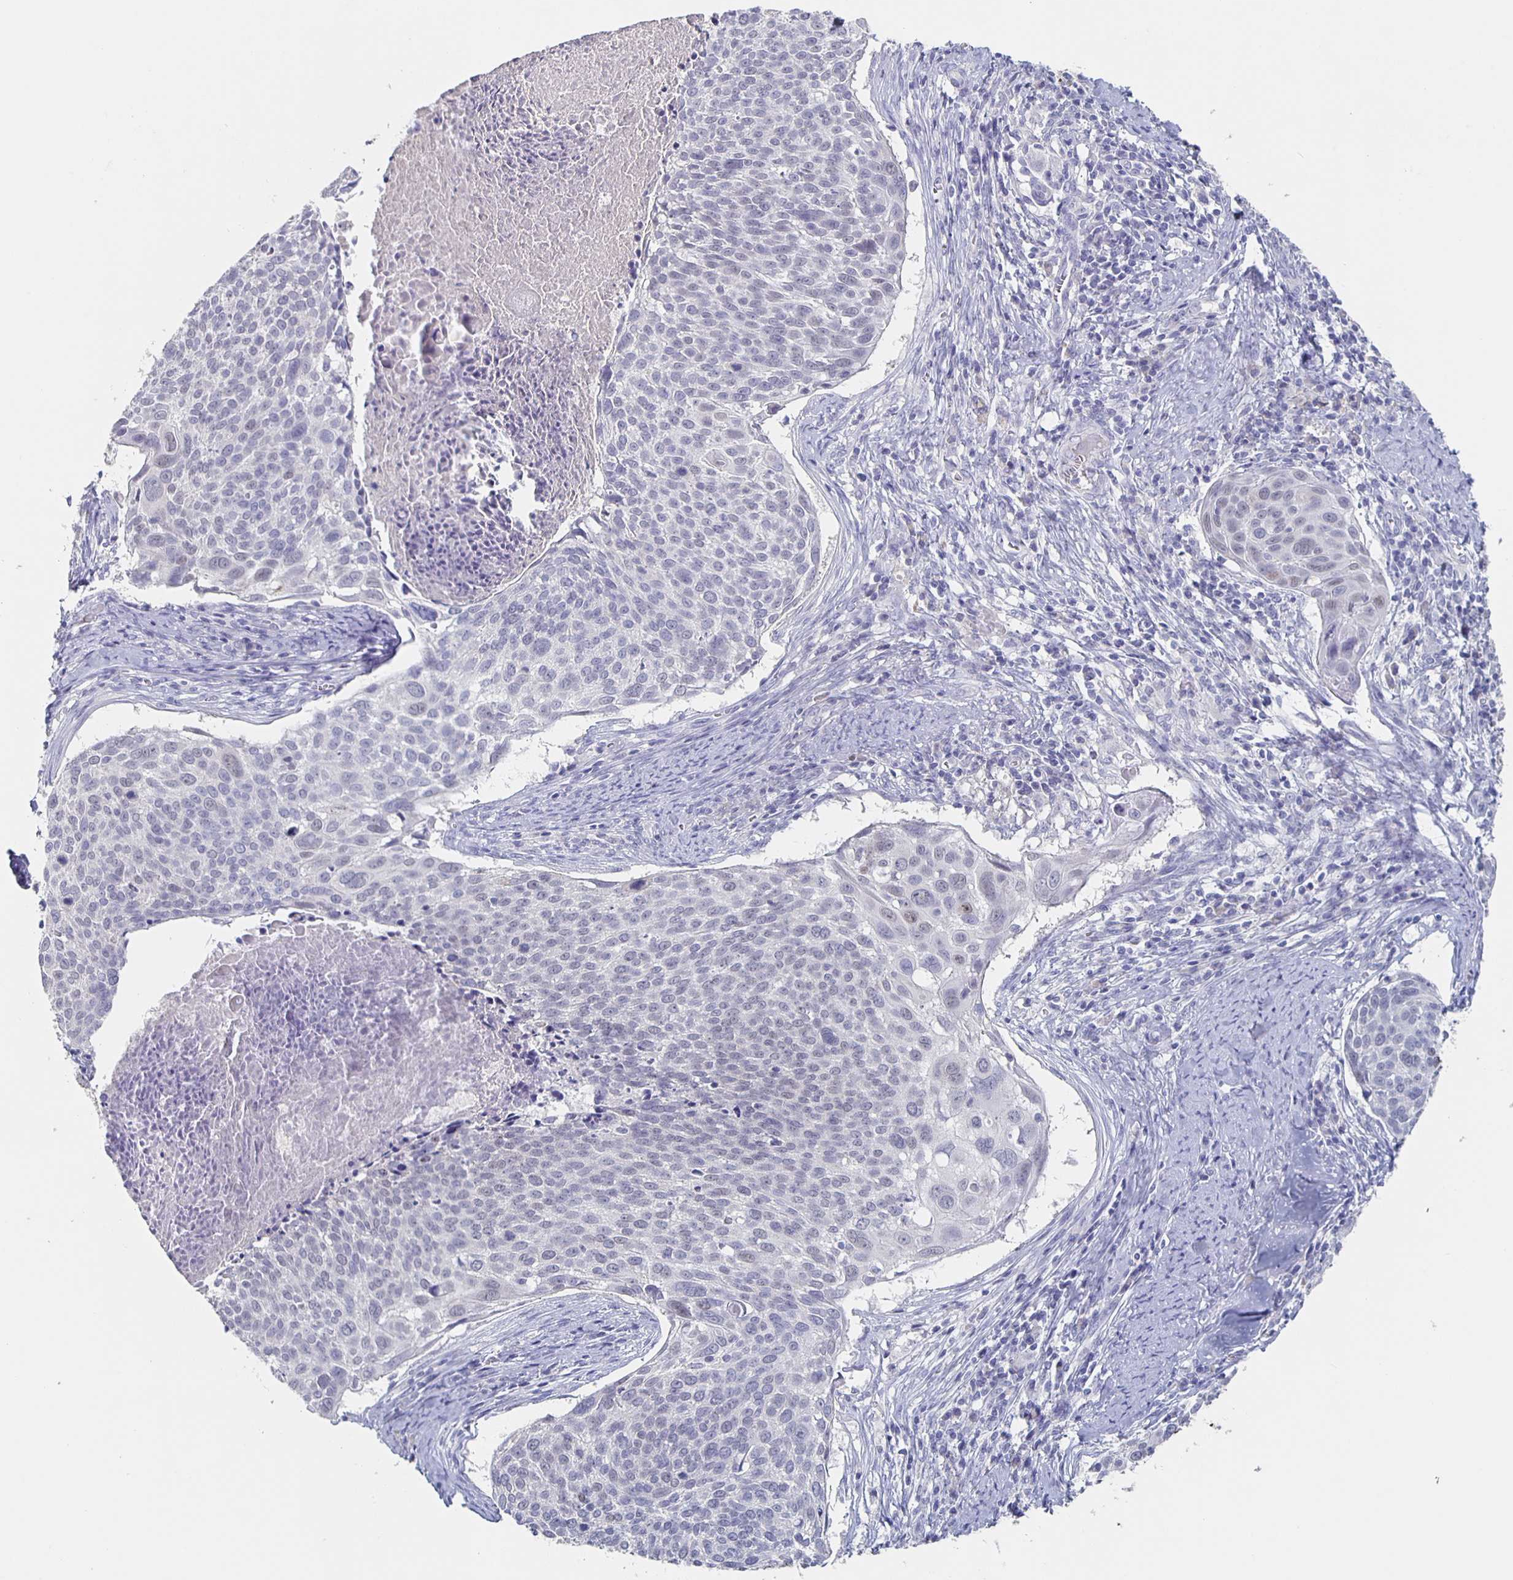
{"staining": {"intensity": "negative", "quantity": "none", "location": "none"}, "tissue": "cervical cancer", "cell_type": "Tumor cells", "image_type": "cancer", "snomed": [{"axis": "morphology", "description": "Squamous cell carcinoma, NOS"}, {"axis": "topography", "description": "Cervix"}], "caption": "There is no significant positivity in tumor cells of squamous cell carcinoma (cervical).", "gene": "CACNA2D2", "patient": {"sex": "female", "age": 39}}